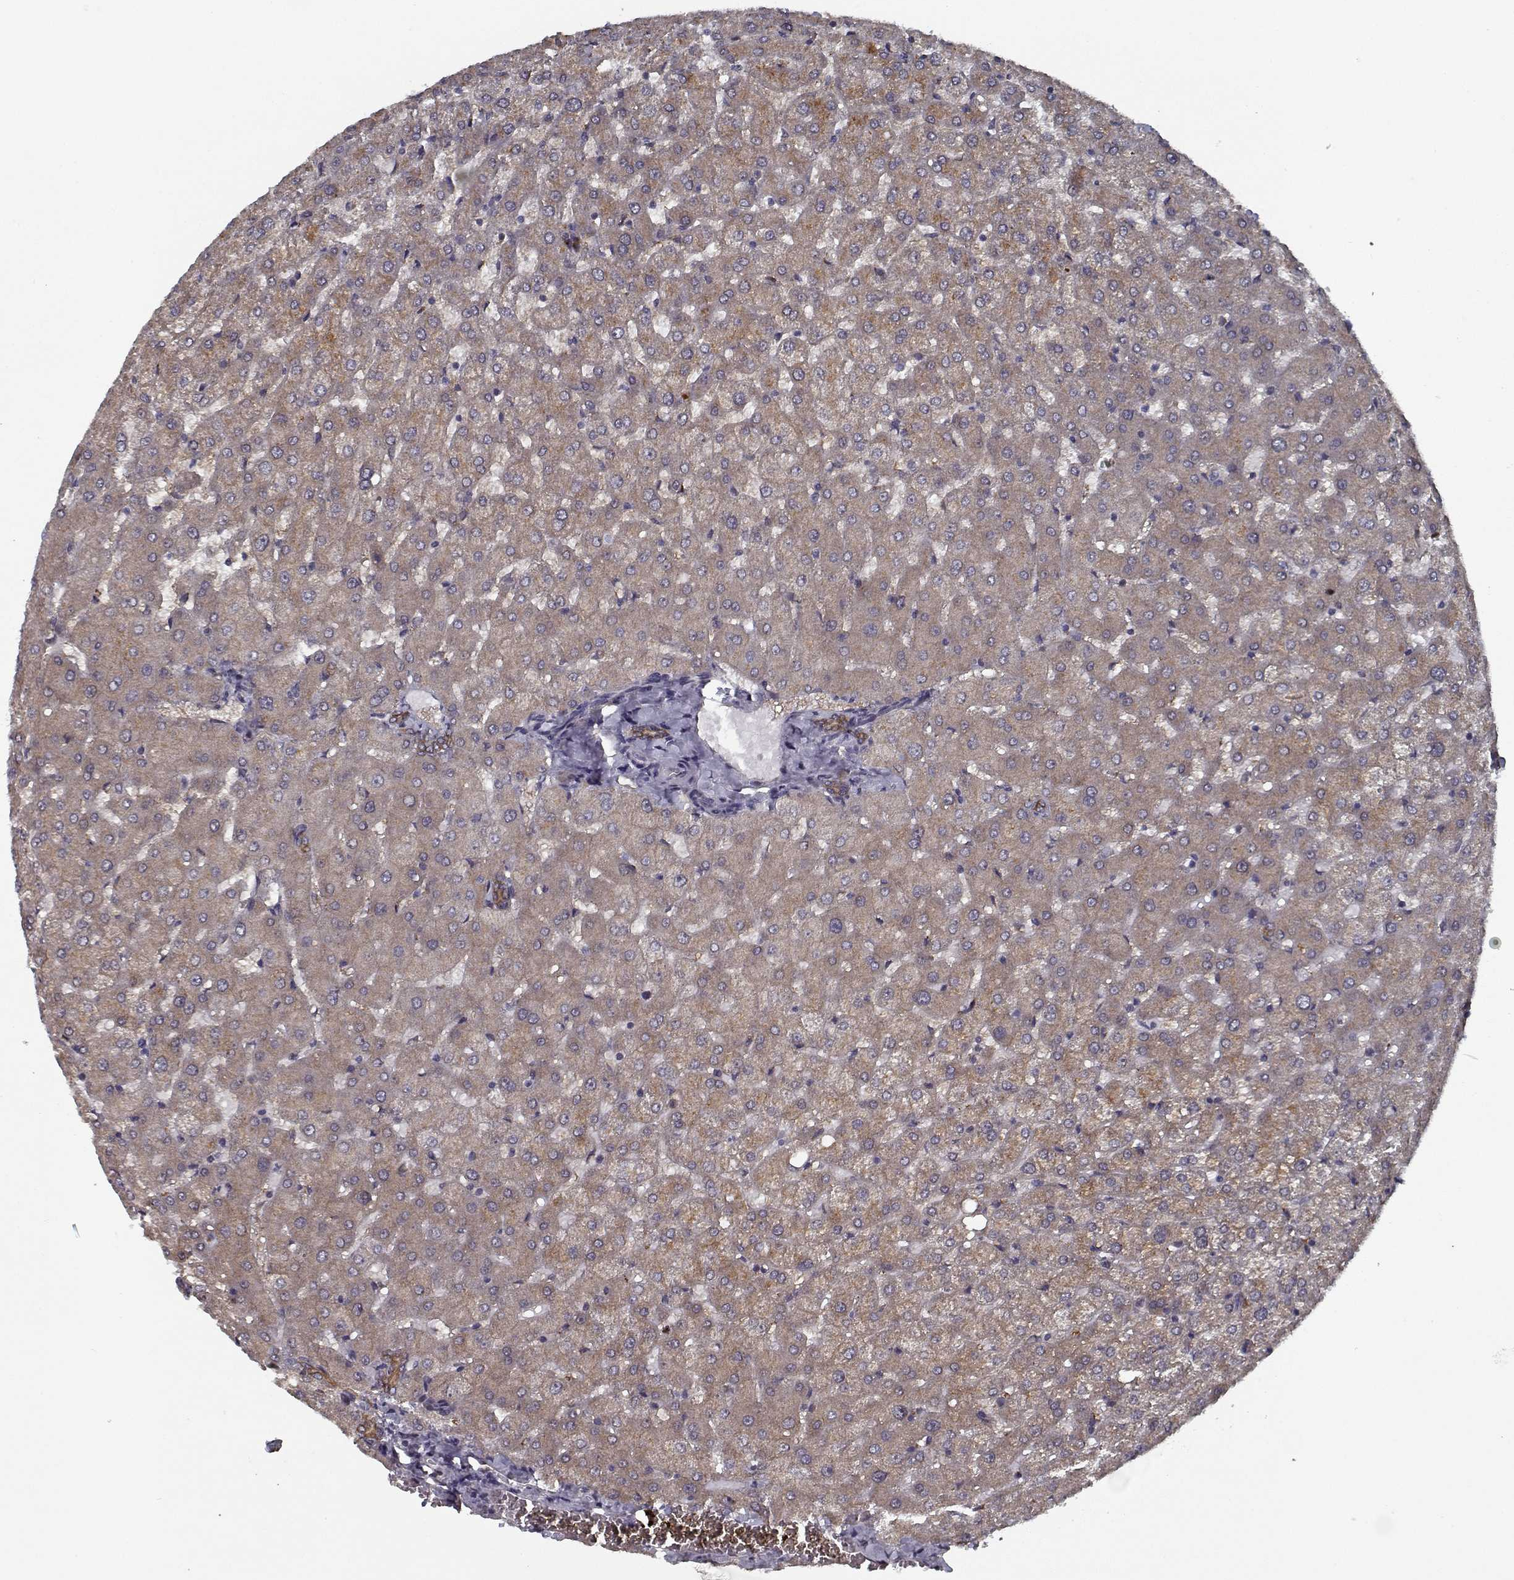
{"staining": {"intensity": "strong", "quantity": ">75%", "location": "cytoplasmic/membranous"}, "tissue": "liver", "cell_type": "Cholangiocytes", "image_type": "normal", "snomed": [{"axis": "morphology", "description": "Normal tissue, NOS"}, {"axis": "topography", "description": "Liver"}], "caption": "Brown immunohistochemical staining in unremarkable liver shows strong cytoplasmic/membranous staining in approximately >75% of cholangiocytes. (Stains: DAB (3,3'-diaminobenzidine) in brown, nuclei in blue, Microscopy: brightfield microscopy at high magnification).", "gene": "NLK", "patient": {"sex": "female", "age": 50}}